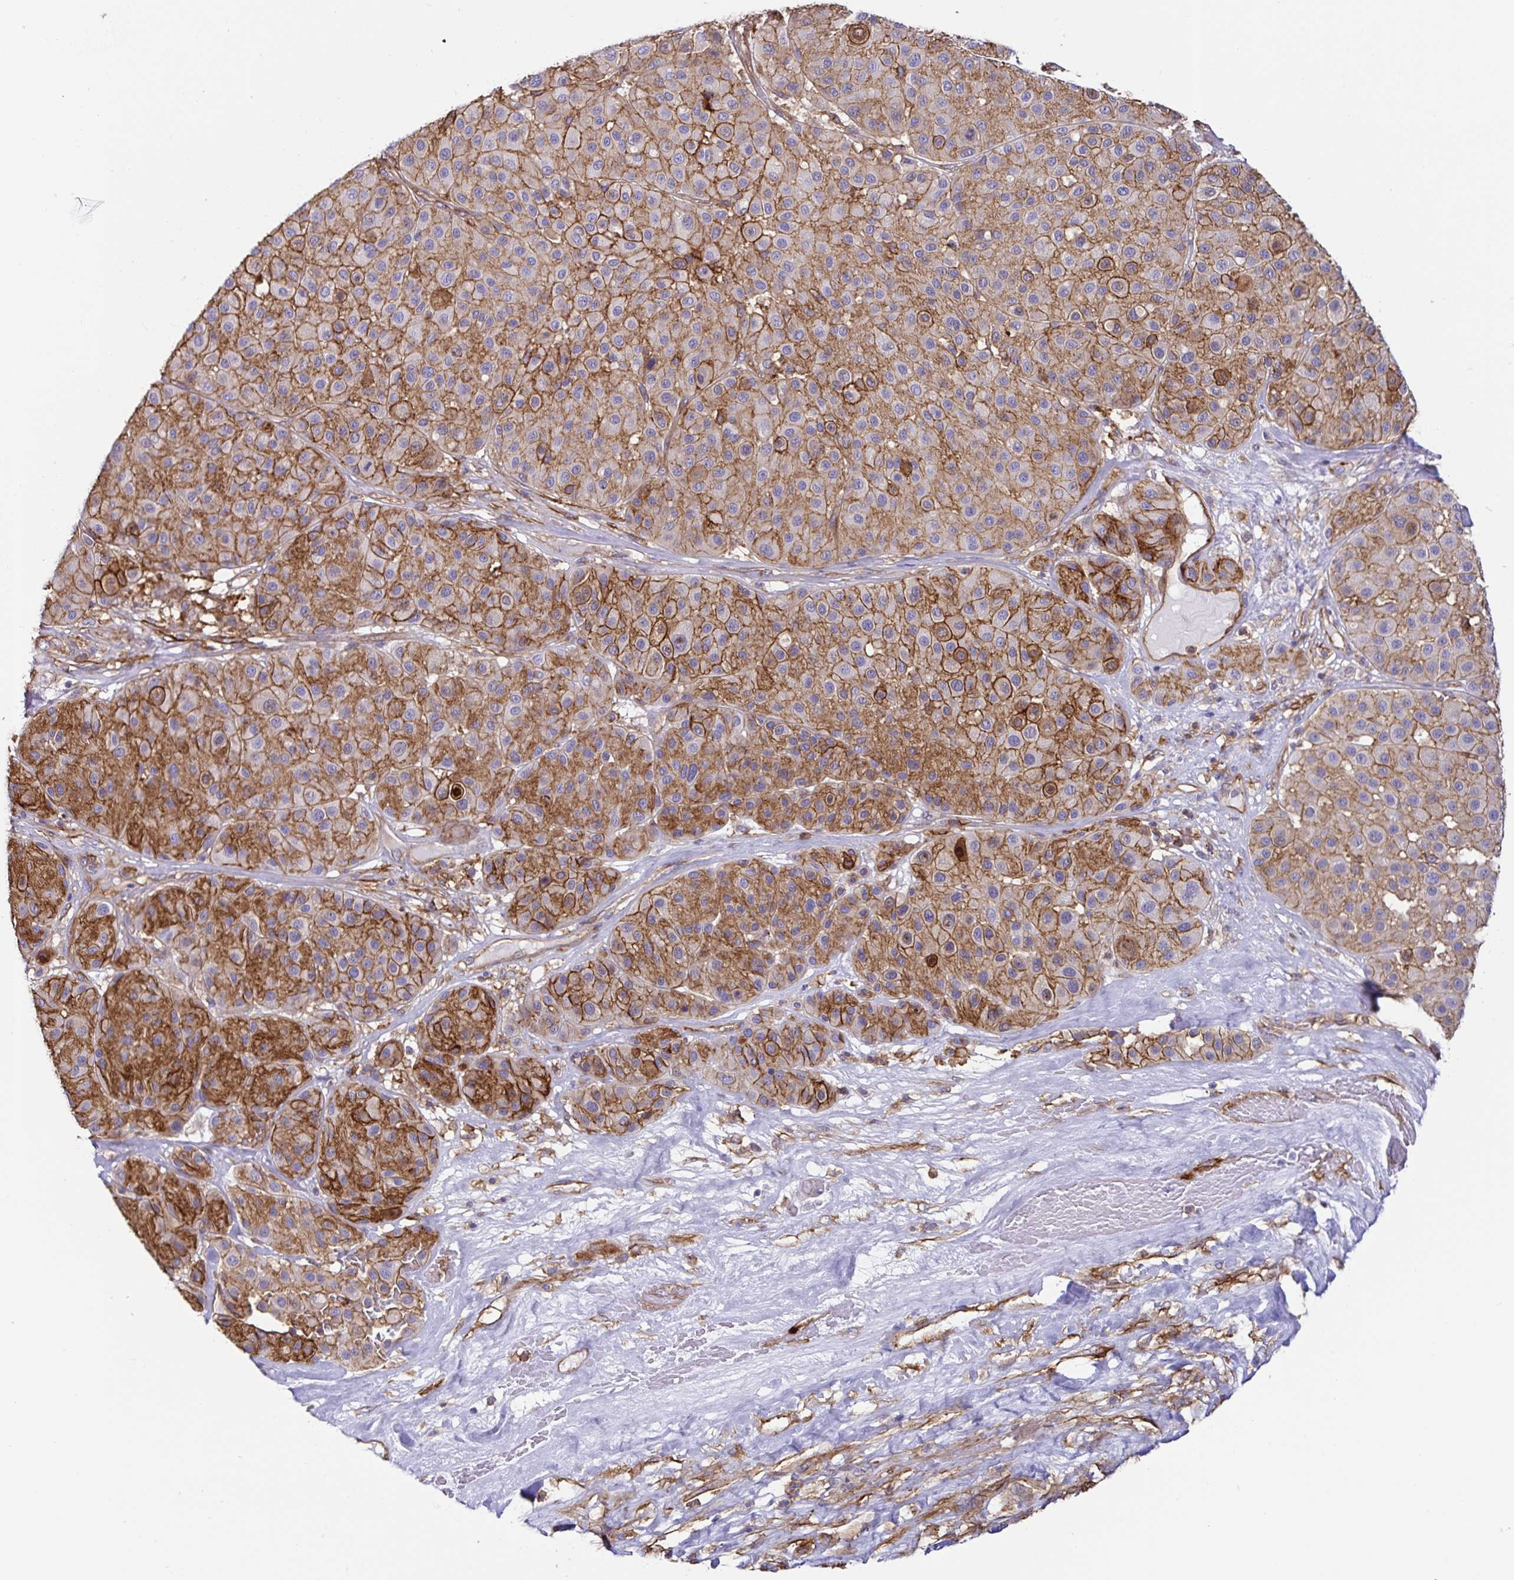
{"staining": {"intensity": "moderate", "quantity": ">75%", "location": "cytoplasmic/membranous"}, "tissue": "melanoma", "cell_type": "Tumor cells", "image_type": "cancer", "snomed": [{"axis": "morphology", "description": "Malignant melanoma, Metastatic site"}, {"axis": "topography", "description": "Smooth muscle"}], "caption": "An image of malignant melanoma (metastatic site) stained for a protein reveals moderate cytoplasmic/membranous brown staining in tumor cells. The staining is performed using DAB (3,3'-diaminobenzidine) brown chromogen to label protein expression. The nuclei are counter-stained blue using hematoxylin.", "gene": "ANXA2", "patient": {"sex": "male", "age": 41}}